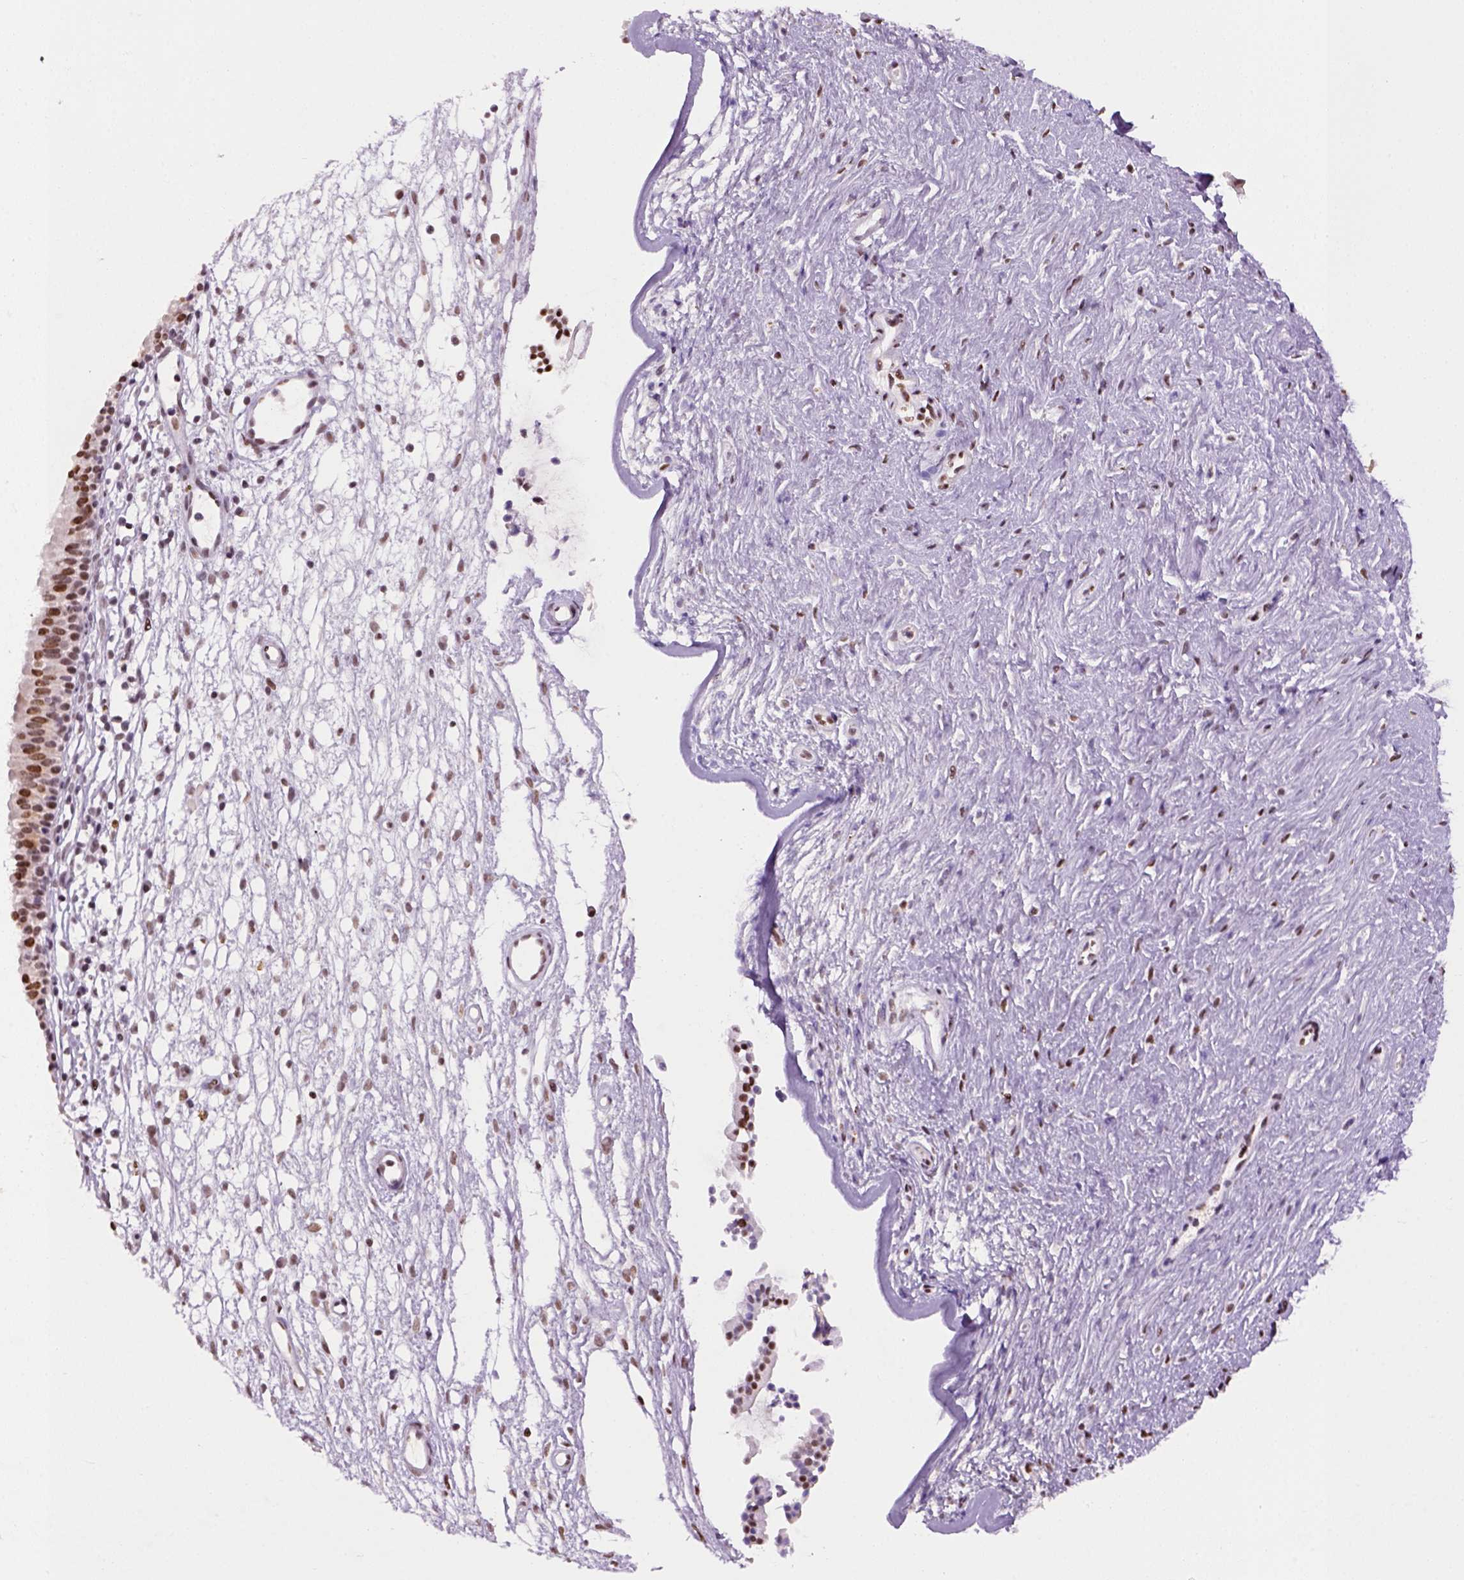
{"staining": {"intensity": "strong", "quantity": ">75%", "location": "nuclear"}, "tissue": "nasopharynx", "cell_type": "Respiratory epithelial cells", "image_type": "normal", "snomed": [{"axis": "morphology", "description": "Normal tissue, NOS"}, {"axis": "topography", "description": "Nasopharynx"}], "caption": "Immunohistochemical staining of benign nasopharynx displays strong nuclear protein positivity in approximately >75% of respiratory epithelial cells. (Stains: DAB (3,3'-diaminobenzidine) in brown, nuclei in blue, Microscopy: brightfield microscopy at high magnification).", "gene": "GOT1", "patient": {"sex": "male", "age": 24}}